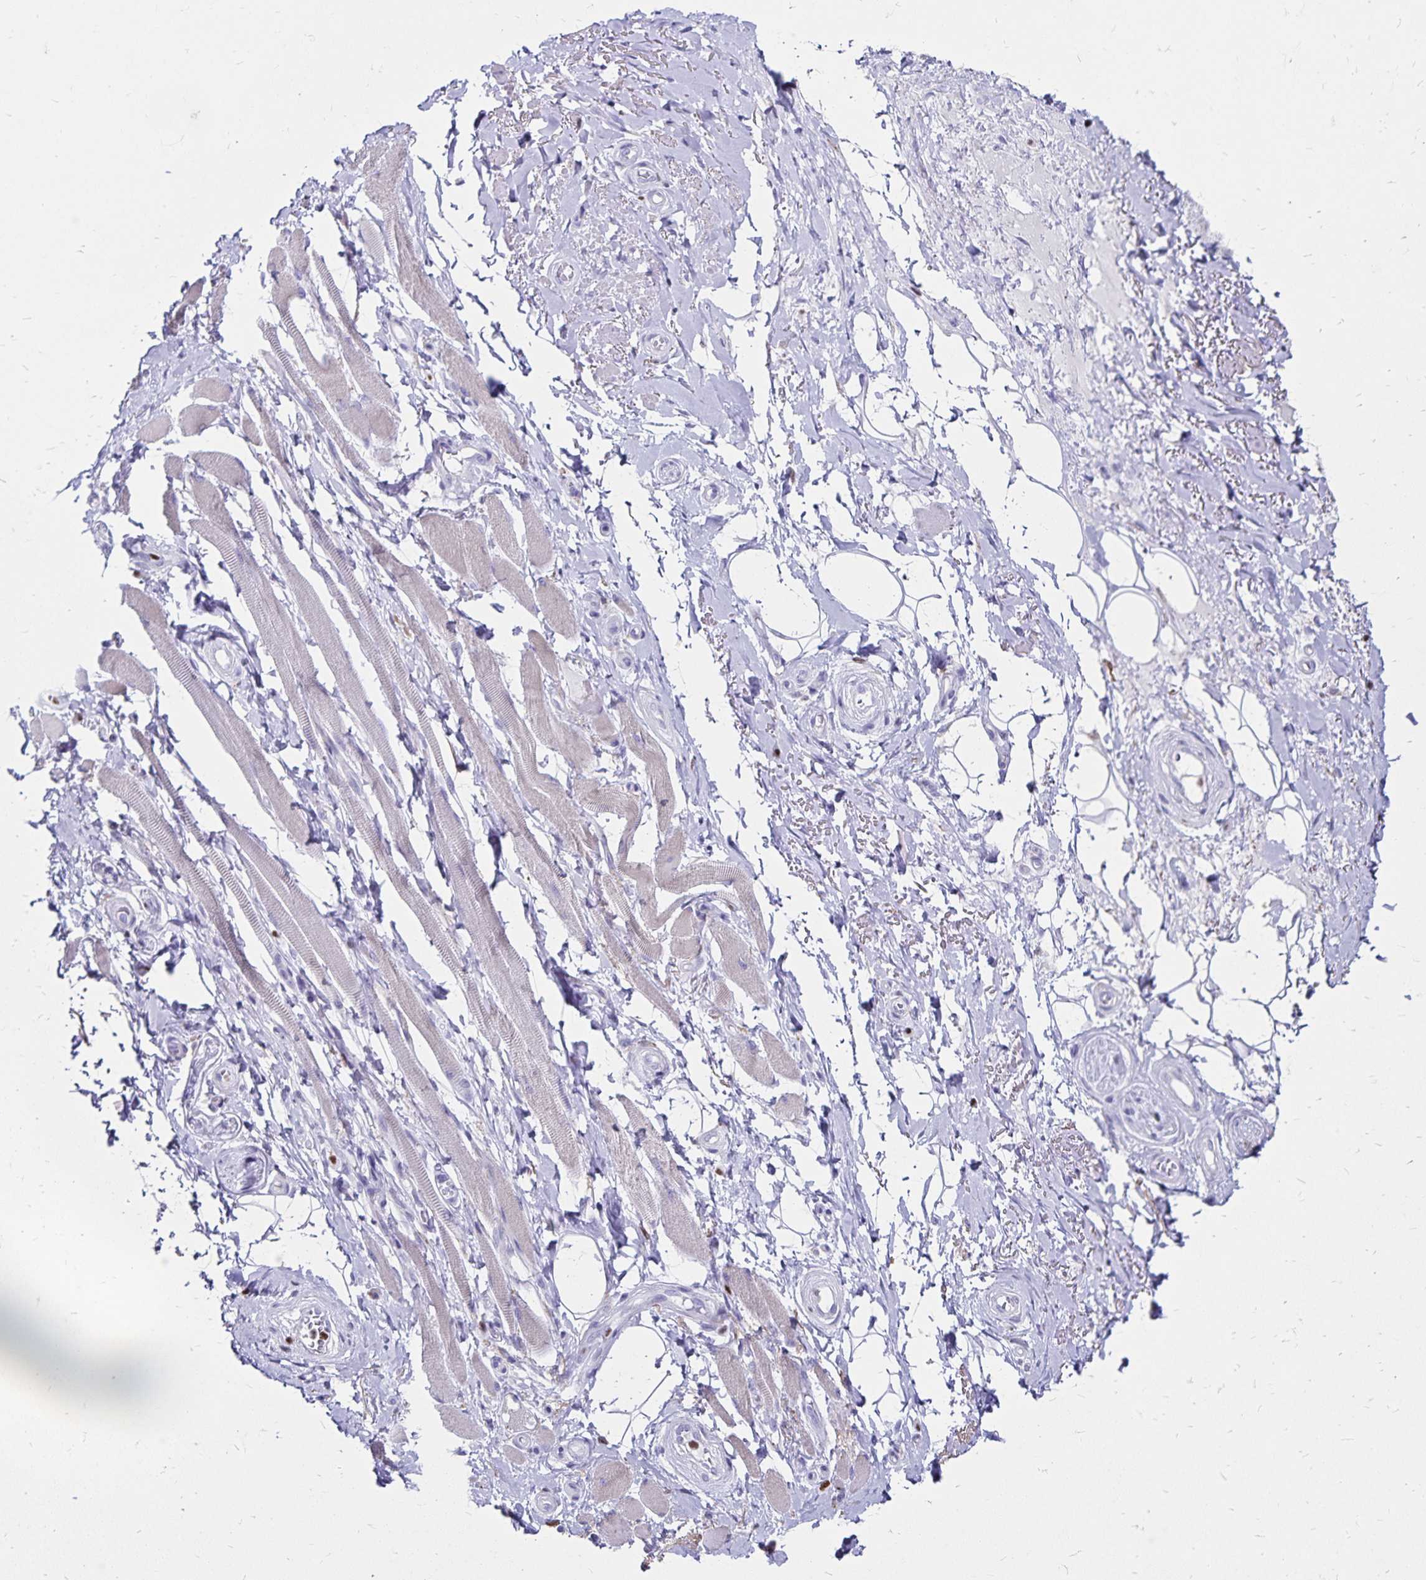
{"staining": {"intensity": "negative", "quantity": "none", "location": "none"}, "tissue": "adipose tissue", "cell_type": "Adipocytes", "image_type": "normal", "snomed": [{"axis": "morphology", "description": "Normal tissue, NOS"}, {"axis": "topography", "description": "Anal"}, {"axis": "topography", "description": "Peripheral nerve tissue"}], "caption": "Immunohistochemistry (IHC) micrograph of normal adipose tissue stained for a protein (brown), which displays no expression in adipocytes. (DAB (3,3'-diaminobenzidine) IHC, high magnification).", "gene": "IKZF1", "patient": {"sex": "male", "age": 53}}